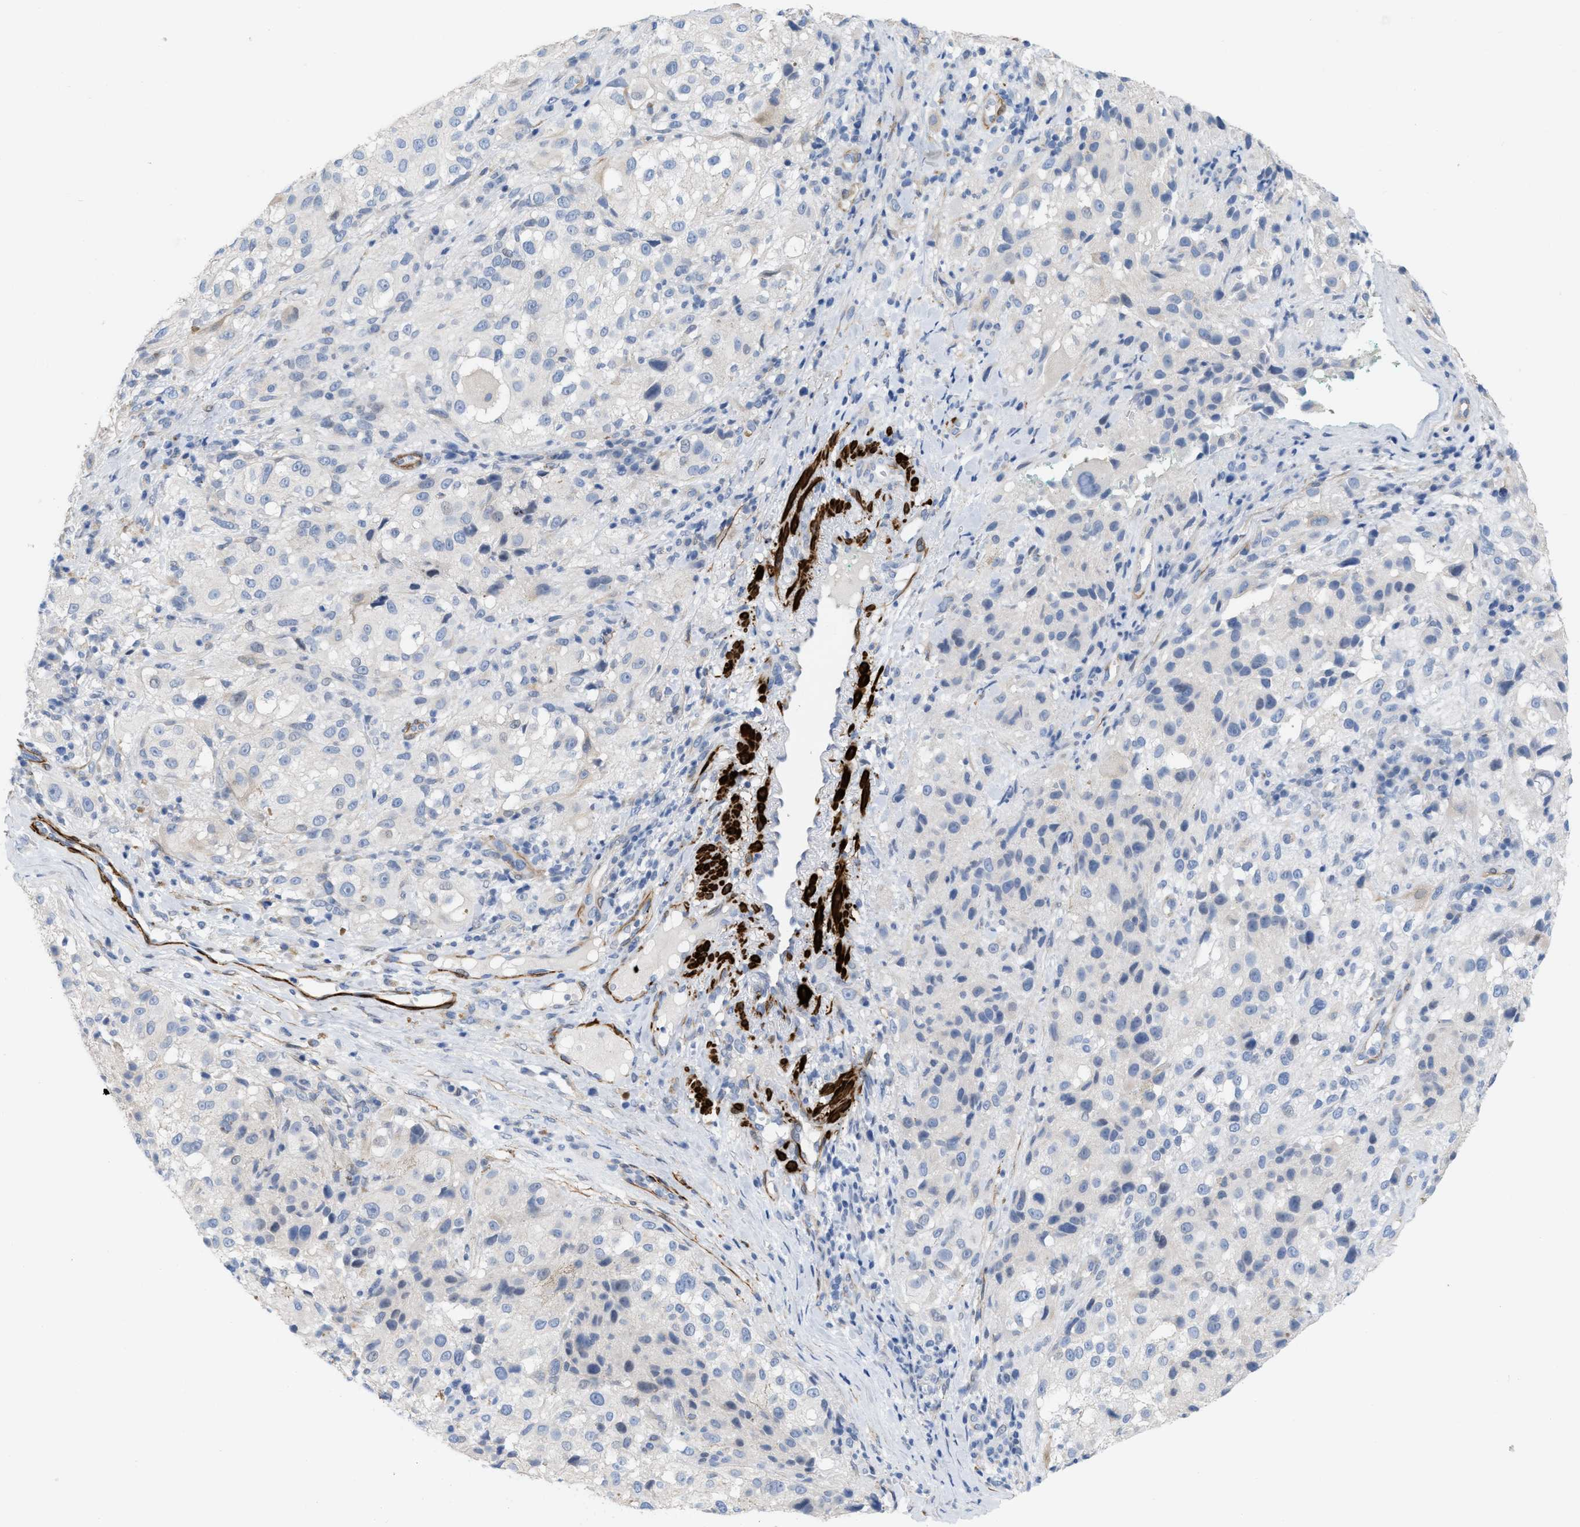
{"staining": {"intensity": "negative", "quantity": "none", "location": "none"}, "tissue": "melanoma", "cell_type": "Tumor cells", "image_type": "cancer", "snomed": [{"axis": "morphology", "description": "Necrosis, NOS"}, {"axis": "morphology", "description": "Malignant melanoma, NOS"}, {"axis": "topography", "description": "Skin"}], "caption": "An image of melanoma stained for a protein shows no brown staining in tumor cells. (Brightfield microscopy of DAB IHC at high magnification).", "gene": "TAGLN", "patient": {"sex": "female", "age": 87}}